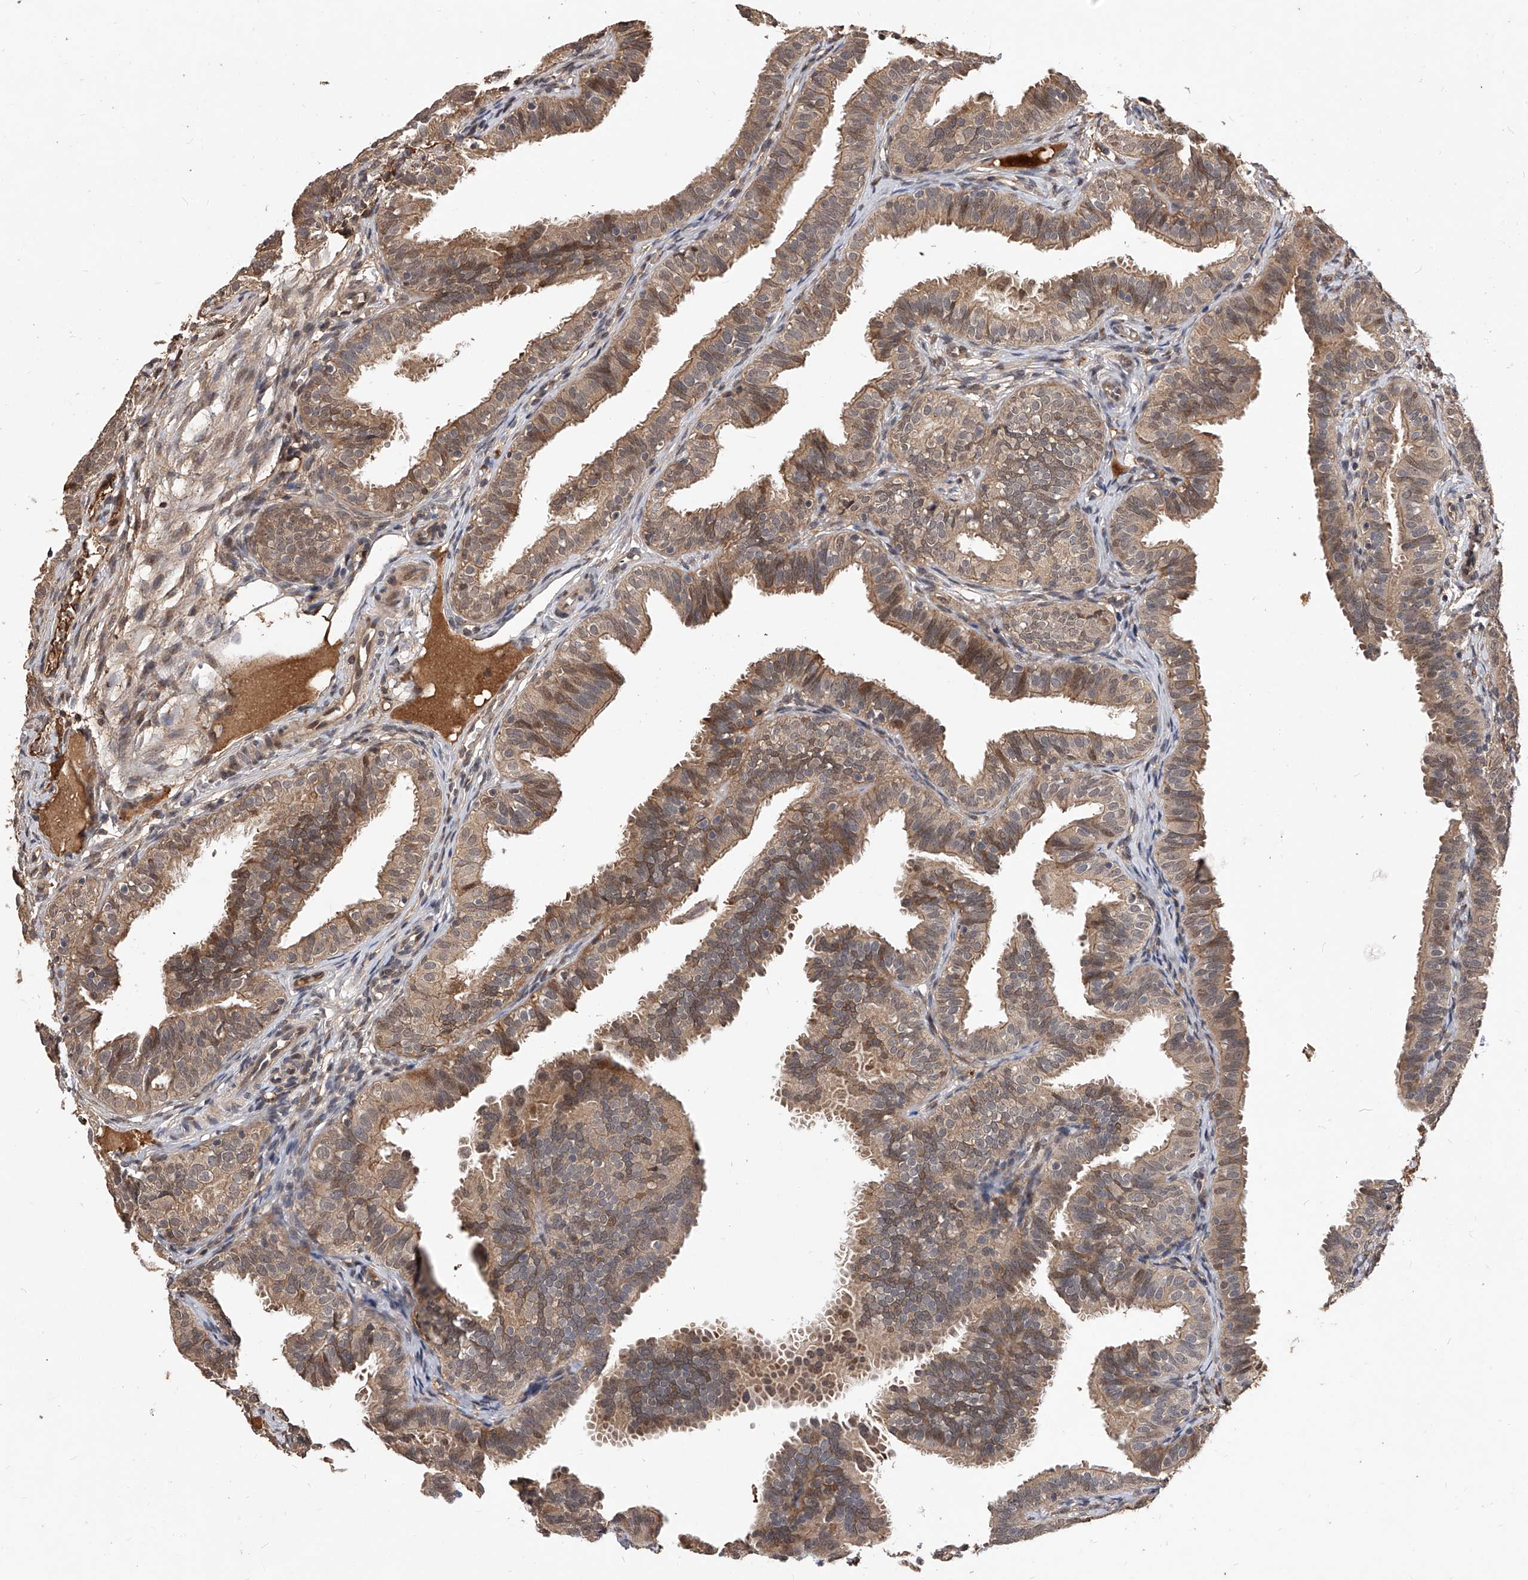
{"staining": {"intensity": "moderate", "quantity": ">75%", "location": "cytoplasmic/membranous"}, "tissue": "fallopian tube", "cell_type": "Glandular cells", "image_type": "normal", "snomed": [{"axis": "morphology", "description": "Normal tissue, NOS"}, {"axis": "topography", "description": "Fallopian tube"}], "caption": "This photomicrograph reveals immunohistochemistry staining of benign human fallopian tube, with medium moderate cytoplasmic/membranous expression in about >75% of glandular cells.", "gene": "CFAP410", "patient": {"sex": "female", "age": 35}}